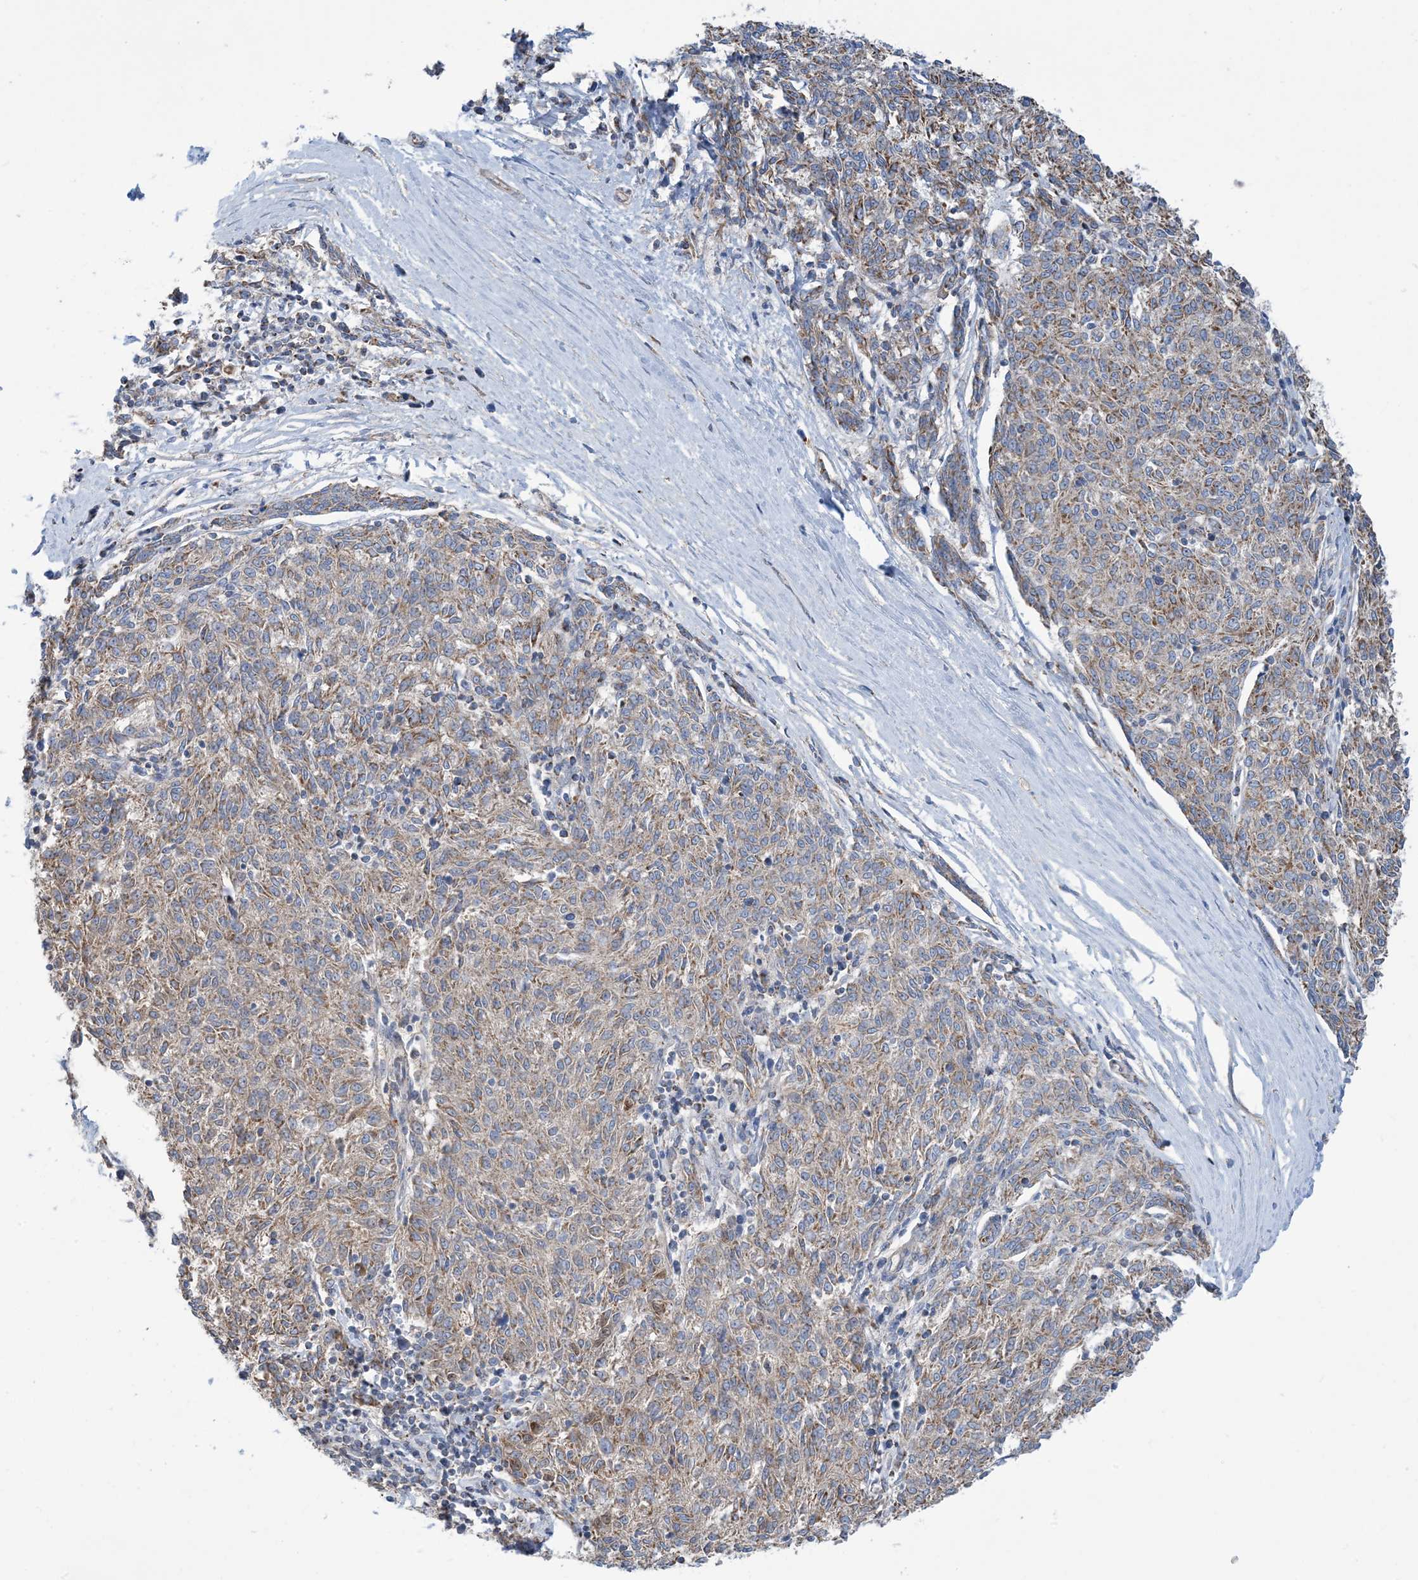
{"staining": {"intensity": "moderate", "quantity": ">75%", "location": "cytoplasmic/membranous"}, "tissue": "melanoma", "cell_type": "Tumor cells", "image_type": "cancer", "snomed": [{"axis": "morphology", "description": "Malignant melanoma, NOS"}, {"axis": "topography", "description": "Skin"}], "caption": "This micrograph displays malignant melanoma stained with IHC to label a protein in brown. The cytoplasmic/membranous of tumor cells show moderate positivity for the protein. Nuclei are counter-stained blue.", "gene": "PHOSPHO2", "patient": {"sex": "female", "age": 72}}